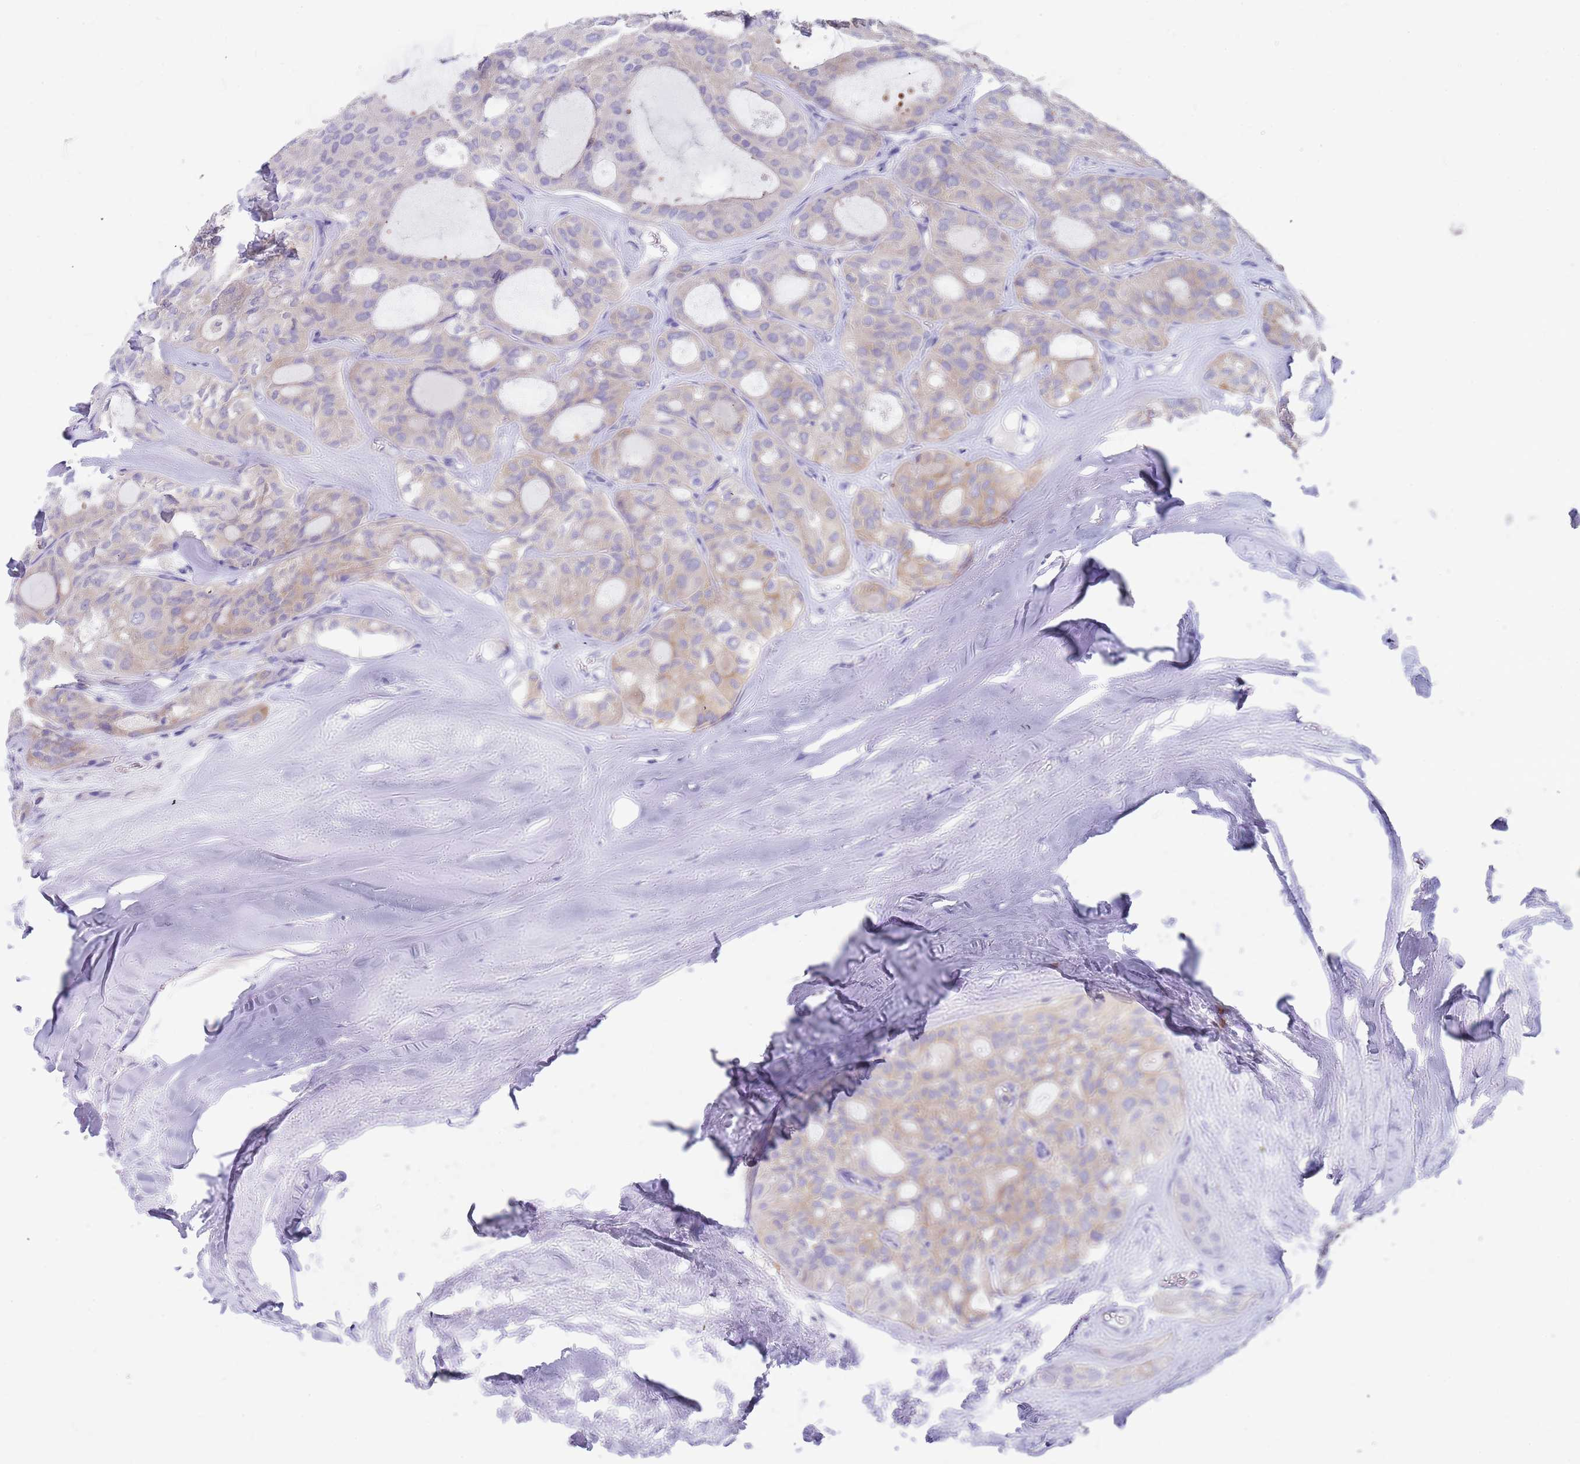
{"staining": {"intensity": "weak", "quantity": "<25%", "location": "cytoplasmic/membranous"}, "tissue": "thyroid cancer", "cell_type": "Tumor cells", "image_type": "cancer", "snomed": [{"axis": "morphology", "description": "Follicular adenoma carcinoma, NOS"}, {"axis": "topography", "description": "Thyroid gland"}], "caption": "Immunohistochemistry (IHC) of thyroid cancer (follicular adenoma carcinoma) shows no staining in tumor cells.", "gene": "TYW1", "patient": {"sex": "male", "age": 75}}